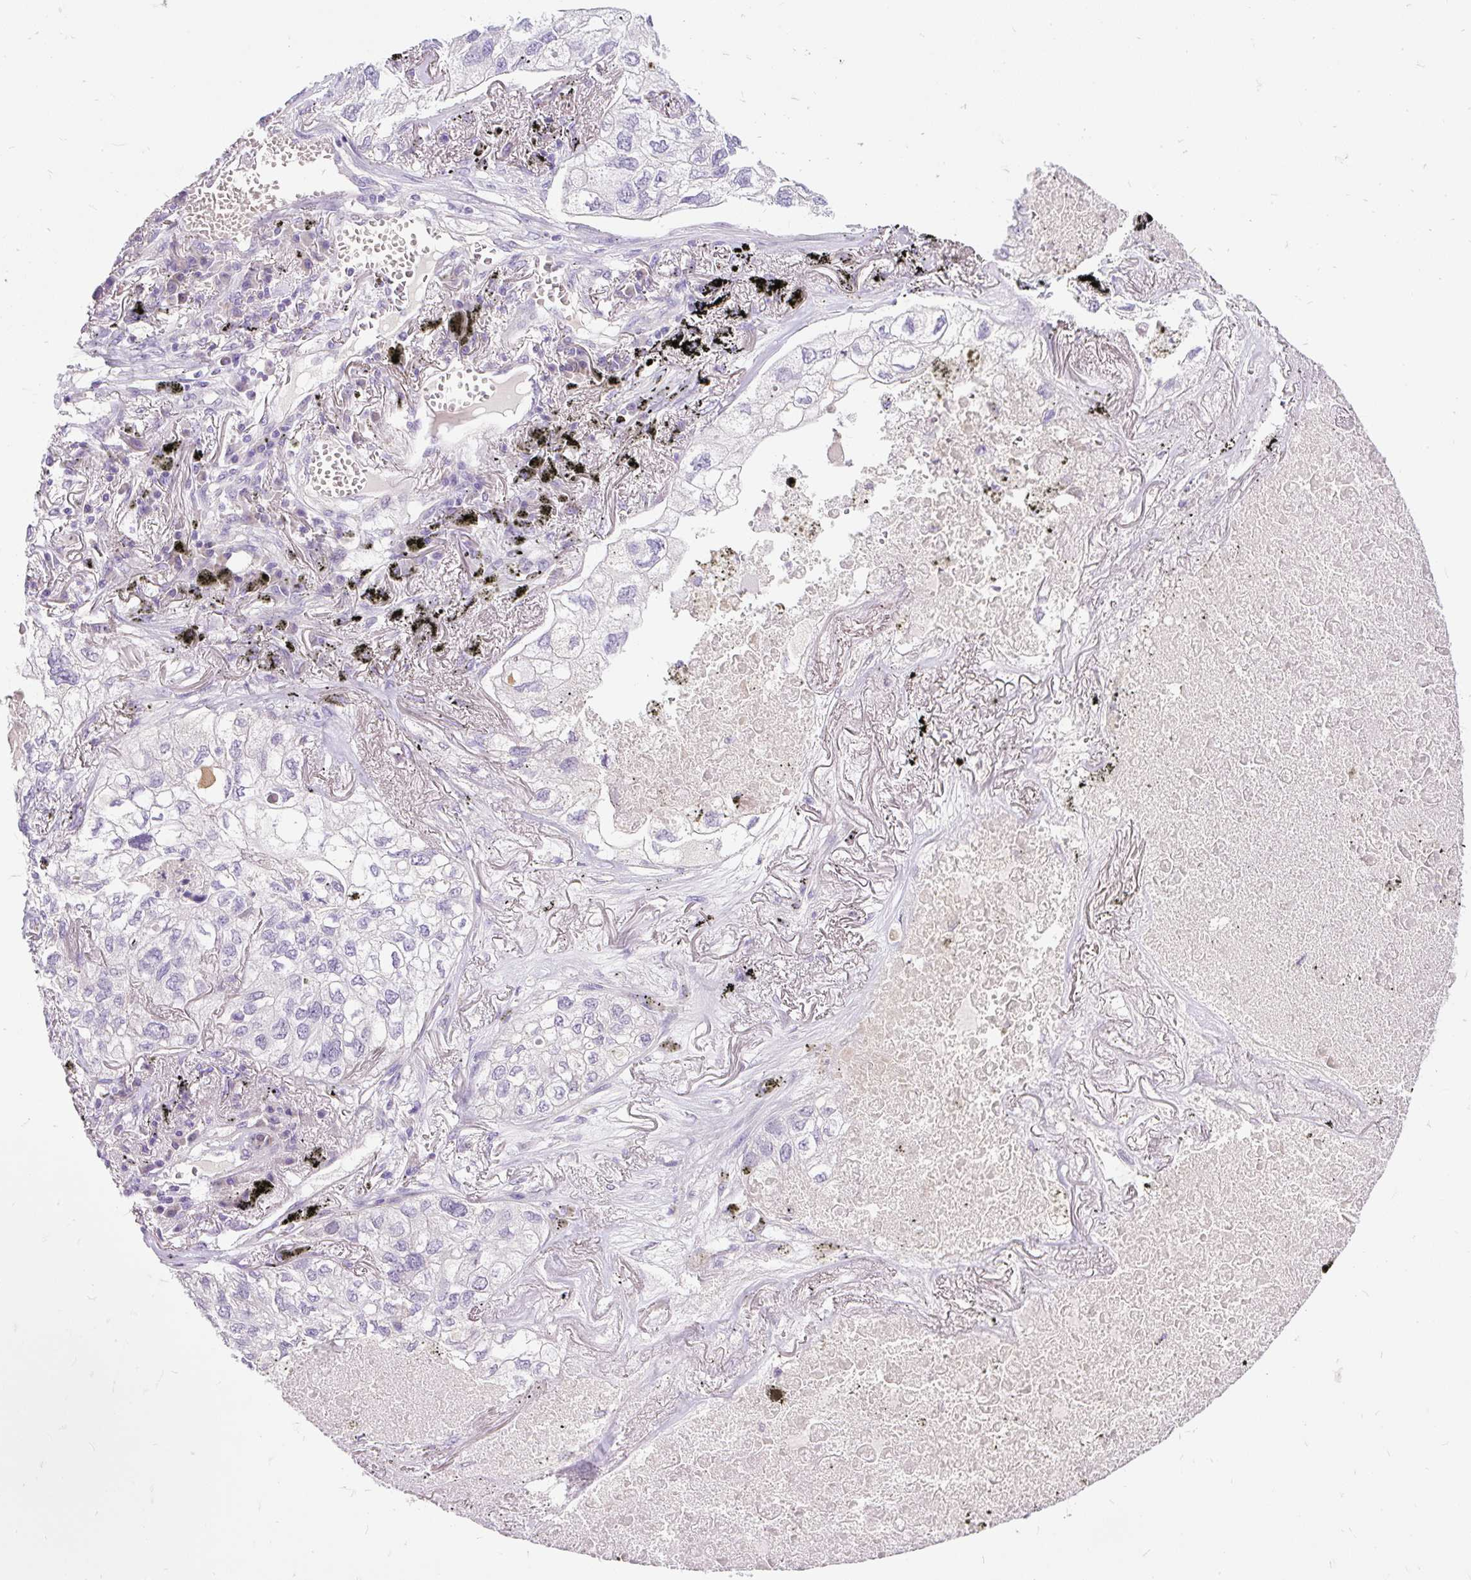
{"staining": {"intensity": "negative", "quantity": "none", "location": "none"}, "tissue": "lung cancer", "cell_type": "Tumor cells", "image_type": "cancer", "snomed": [{"axis": "morphology", "description": "Adenocarcinoma, NOS"}, {"axis": "topography", "description": "Lung"}], "caption": "Tumor cells show no significant protein staining in lung cancer (adenocarcinoma).", "gene": "KRTAP20-3", "patient": {"sex": "male", "age": 65}}